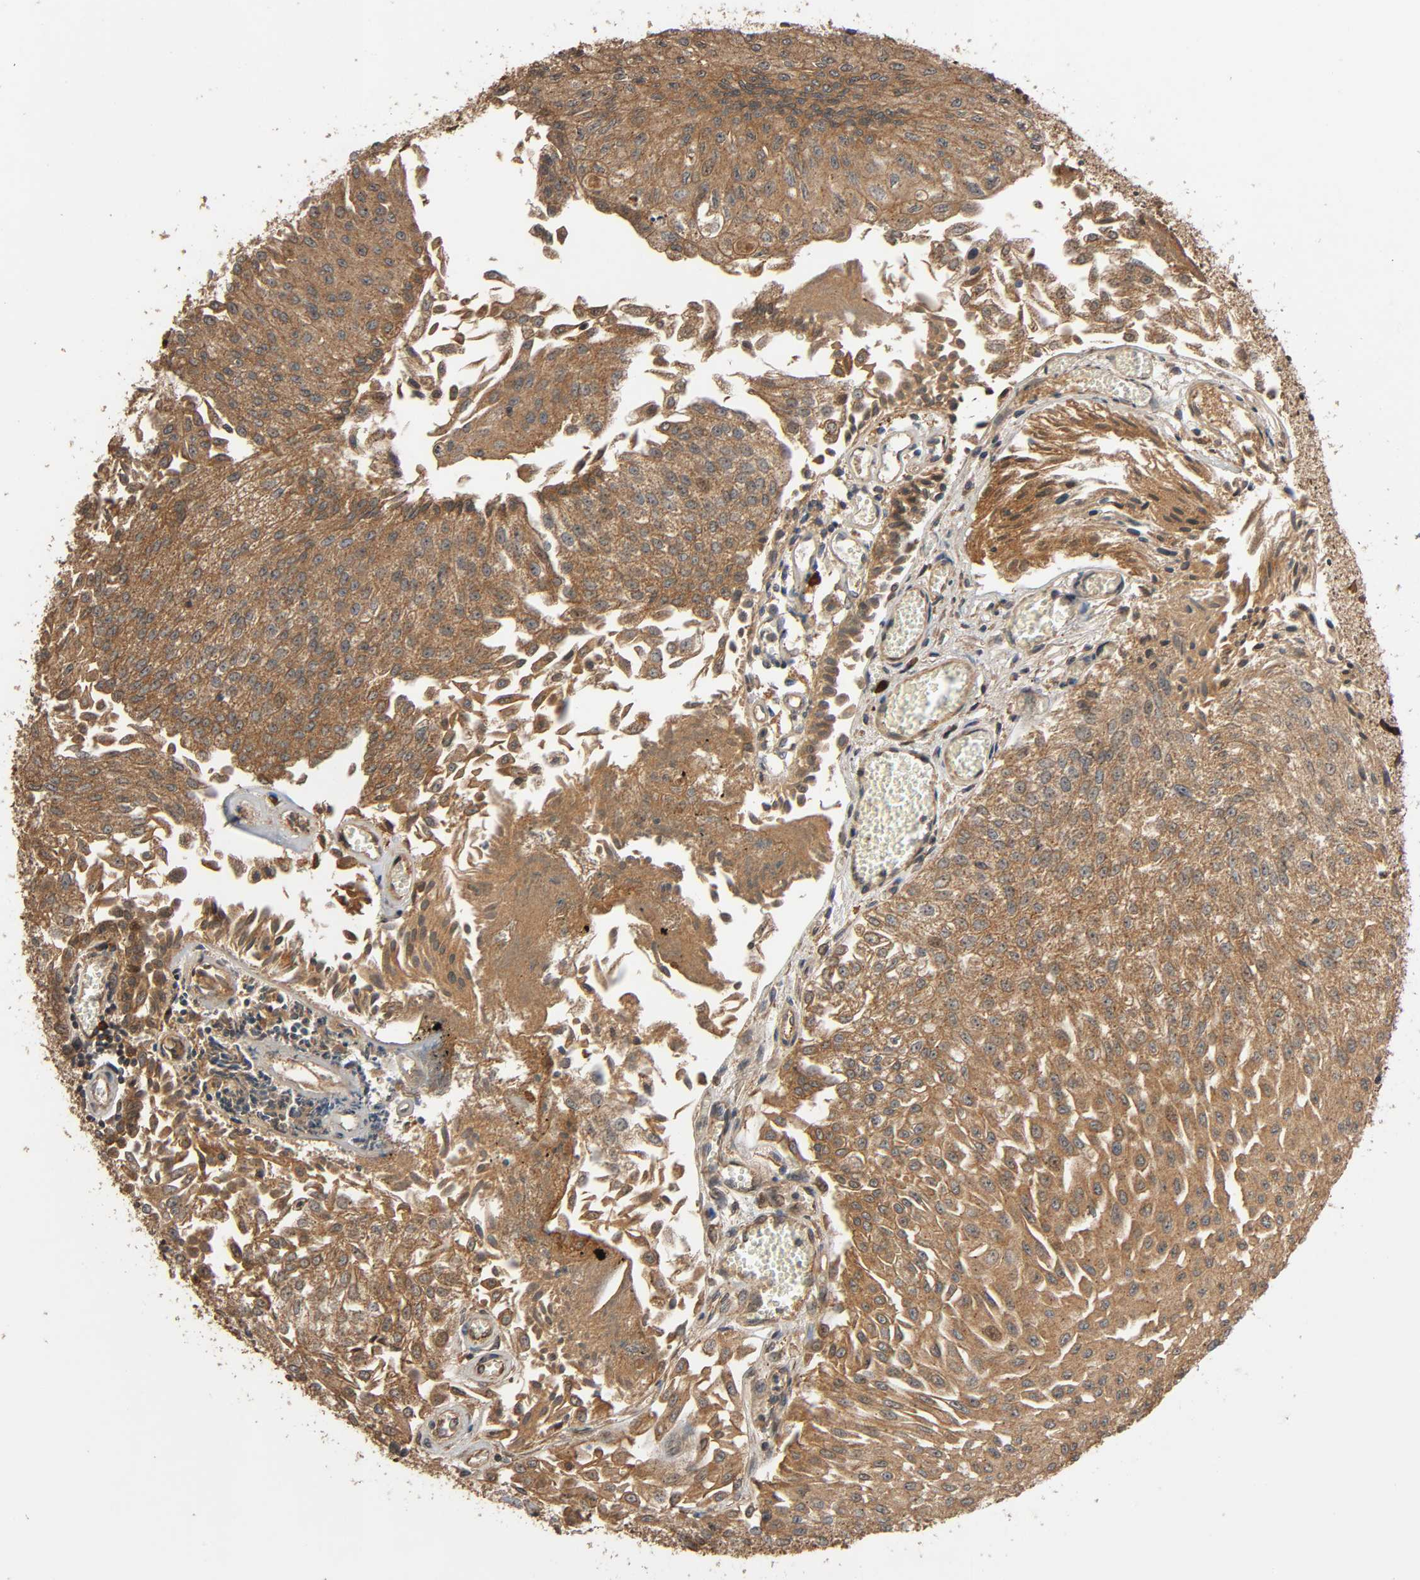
{"staining": {"intensity": "moderate", "quantity": ">75%", "location": "cytoplasmic/membranous"}, "tissue": "urothelial cancer", "cell_type": "Tumor cells", "image_type": "cancer", "snomed": [{"axis": "morphology", "description": "Urothelial carcinoma, Low grade"}, {"axis": "topography", "description": "Urinary bladder"}], "caption": "Moderate cytoplasmic/membranous positivity is identified in approximately >75% of tumor cells in urothelial cancer. Using DAB (brown) and hematoxylin (blue) stains, captured at high magnification using brightfield microscopy.", "gene": "MAP3K8", "patient": {"sex": "male", "age": 86}}